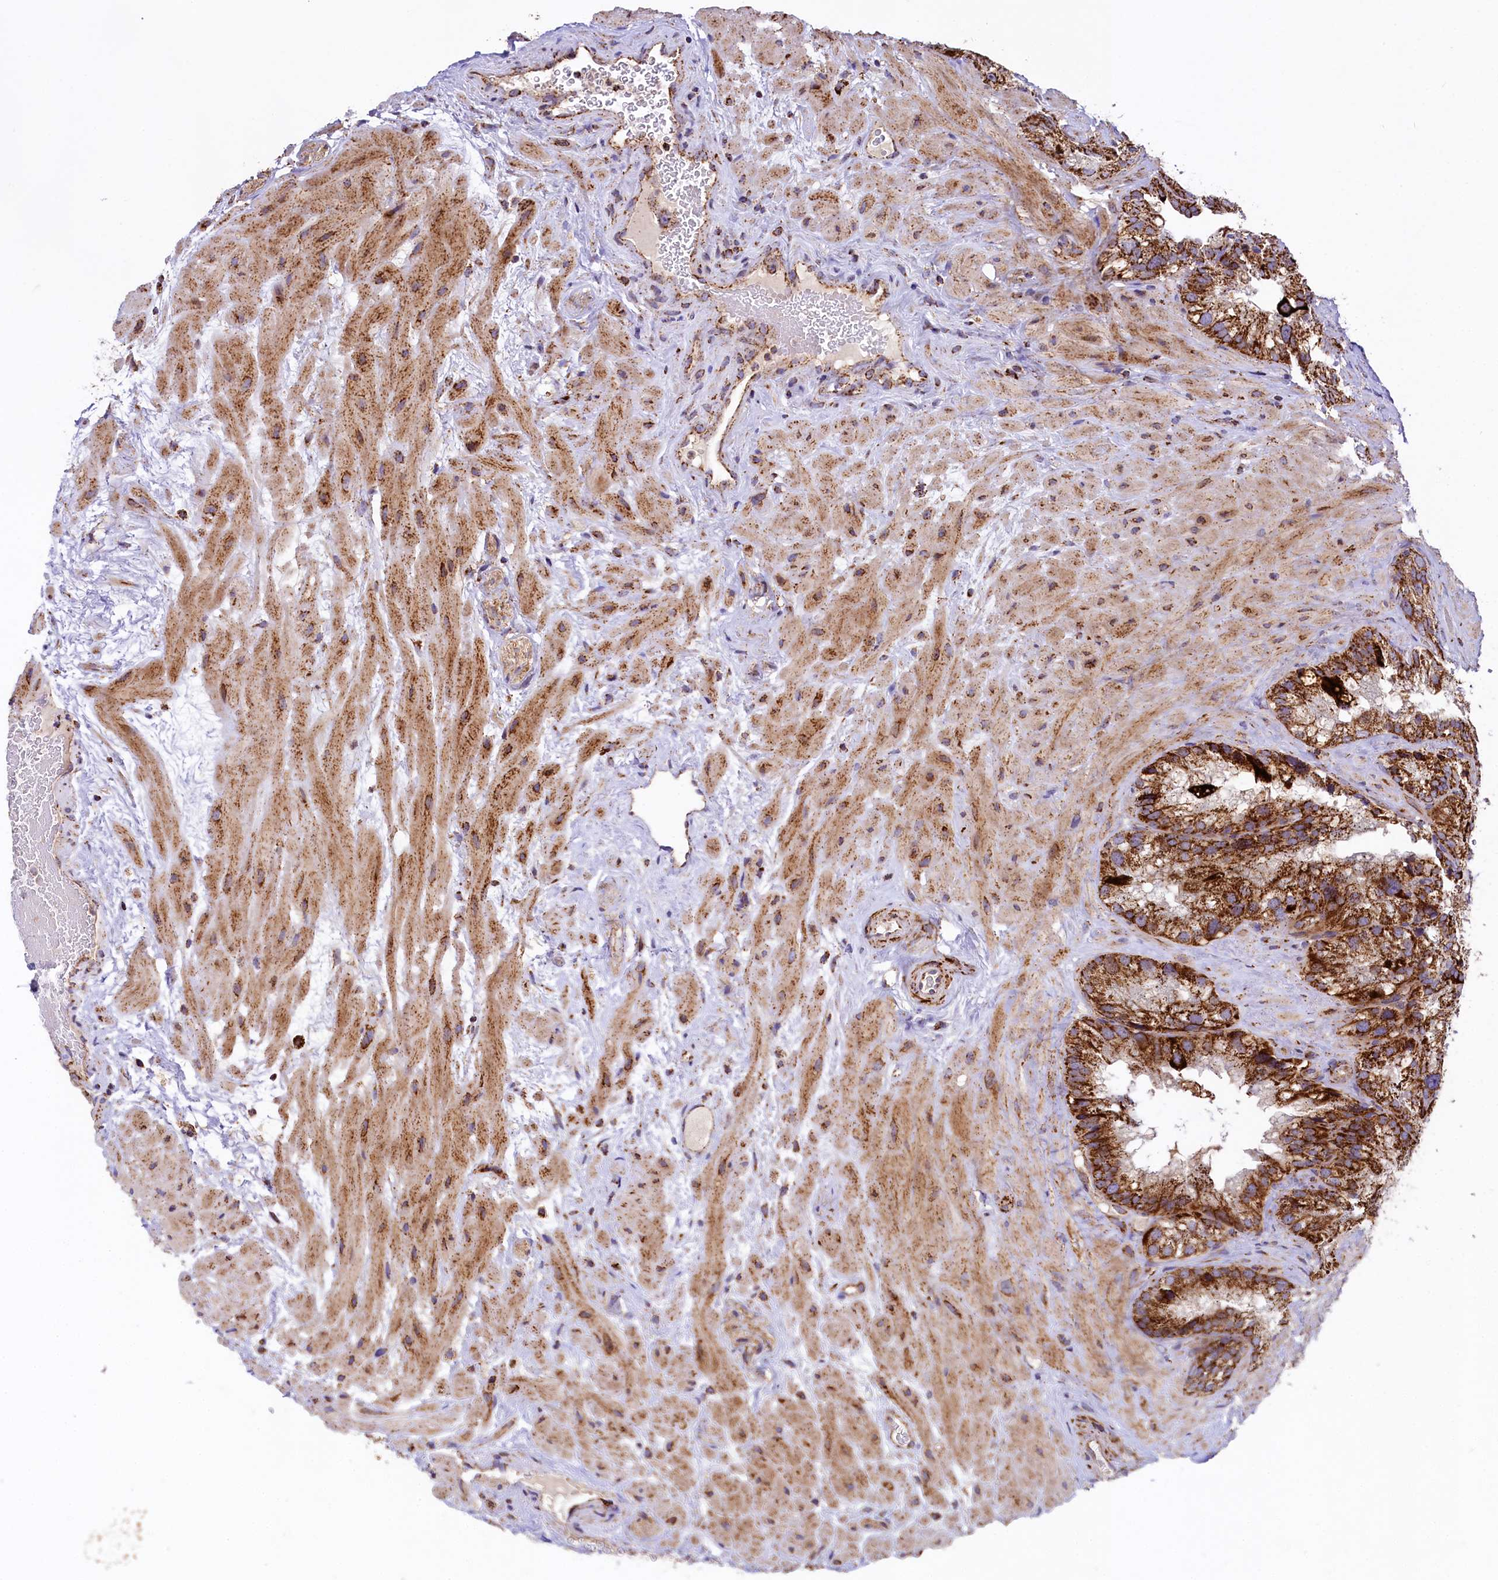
{"staining": {"intensity": "strong", "quantity": ">75%", "location": "cytoplasmic/membranous"}, "tissue": "seminal vesicle", "cell_type": "Glandular cells", "image_type": "normal", "snomed": [{"axis": "morphology", "description": "Normal tissue, NOS"}, {"axis": "topography", "description": "Prostate"}, {"axis": "topography", "description": "Seminal veicle"}], "caption": "Glandular cells reveal high levels of strong cytoplasmic/membranous expression in about >75% of cells in normal seminal vesicle. (brown staining indicates protein expression, while blue staining denotes nuclei).", "gene": "CLYBL", "patient": {"sex": "male", "age": 68}}